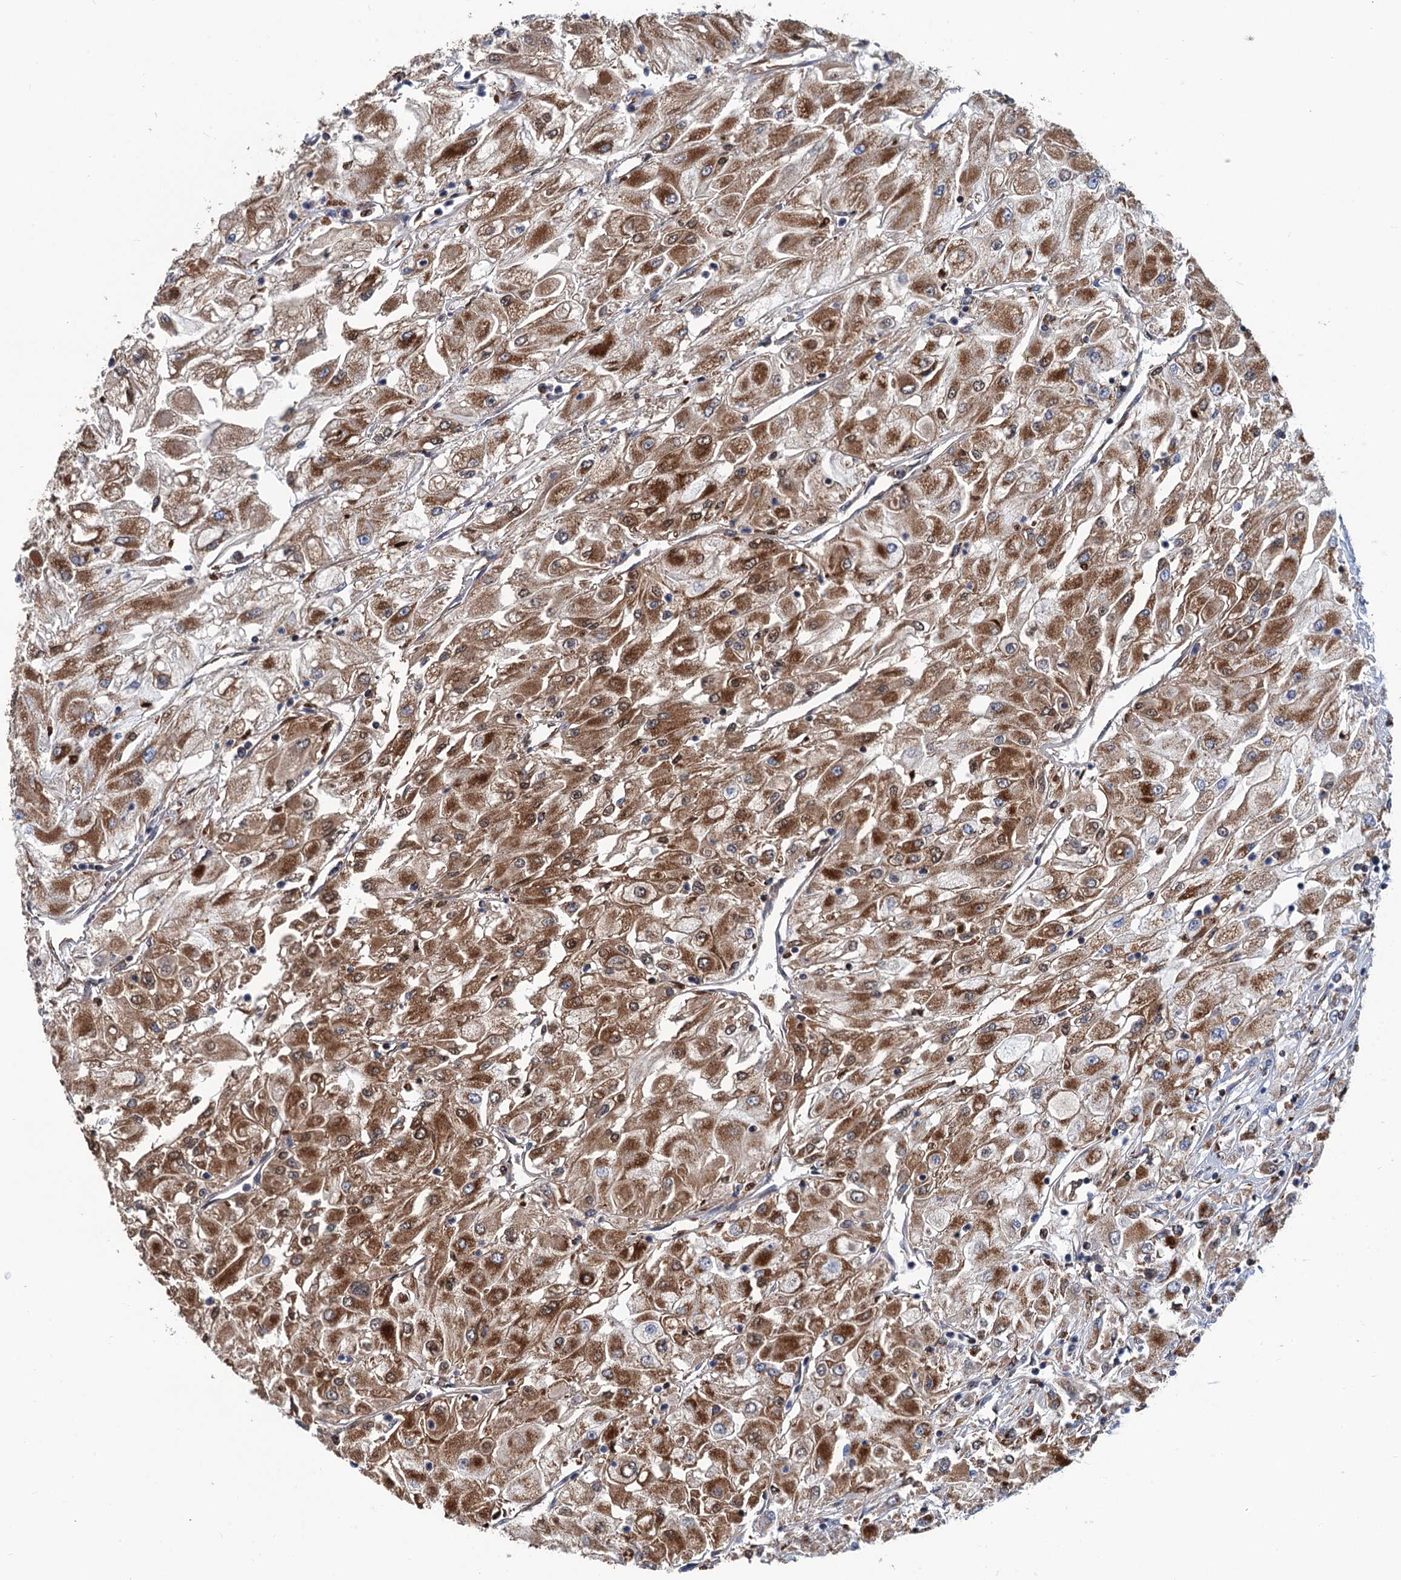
{"staining": {"intensity": "strong", "quantity": "25%-75%", "location": "cytoplasmic/membranous"}, "tissue": "renal cancer", "cell_type": "Tumor cells", "image_type": "cancer", "snomed": [{"axis": "morphology", "description": "Adenocarcinoma, NOS"}, {"axis": "topography", "description": "Kidney"}], "caption": "This is an image of IHC staining of renal adenocarcinoma, which shows strong staining in the cytoplasmic/membranous of tumor cells.", "gene": "IVD", "patient": {"sex": "male", "age": 80}}